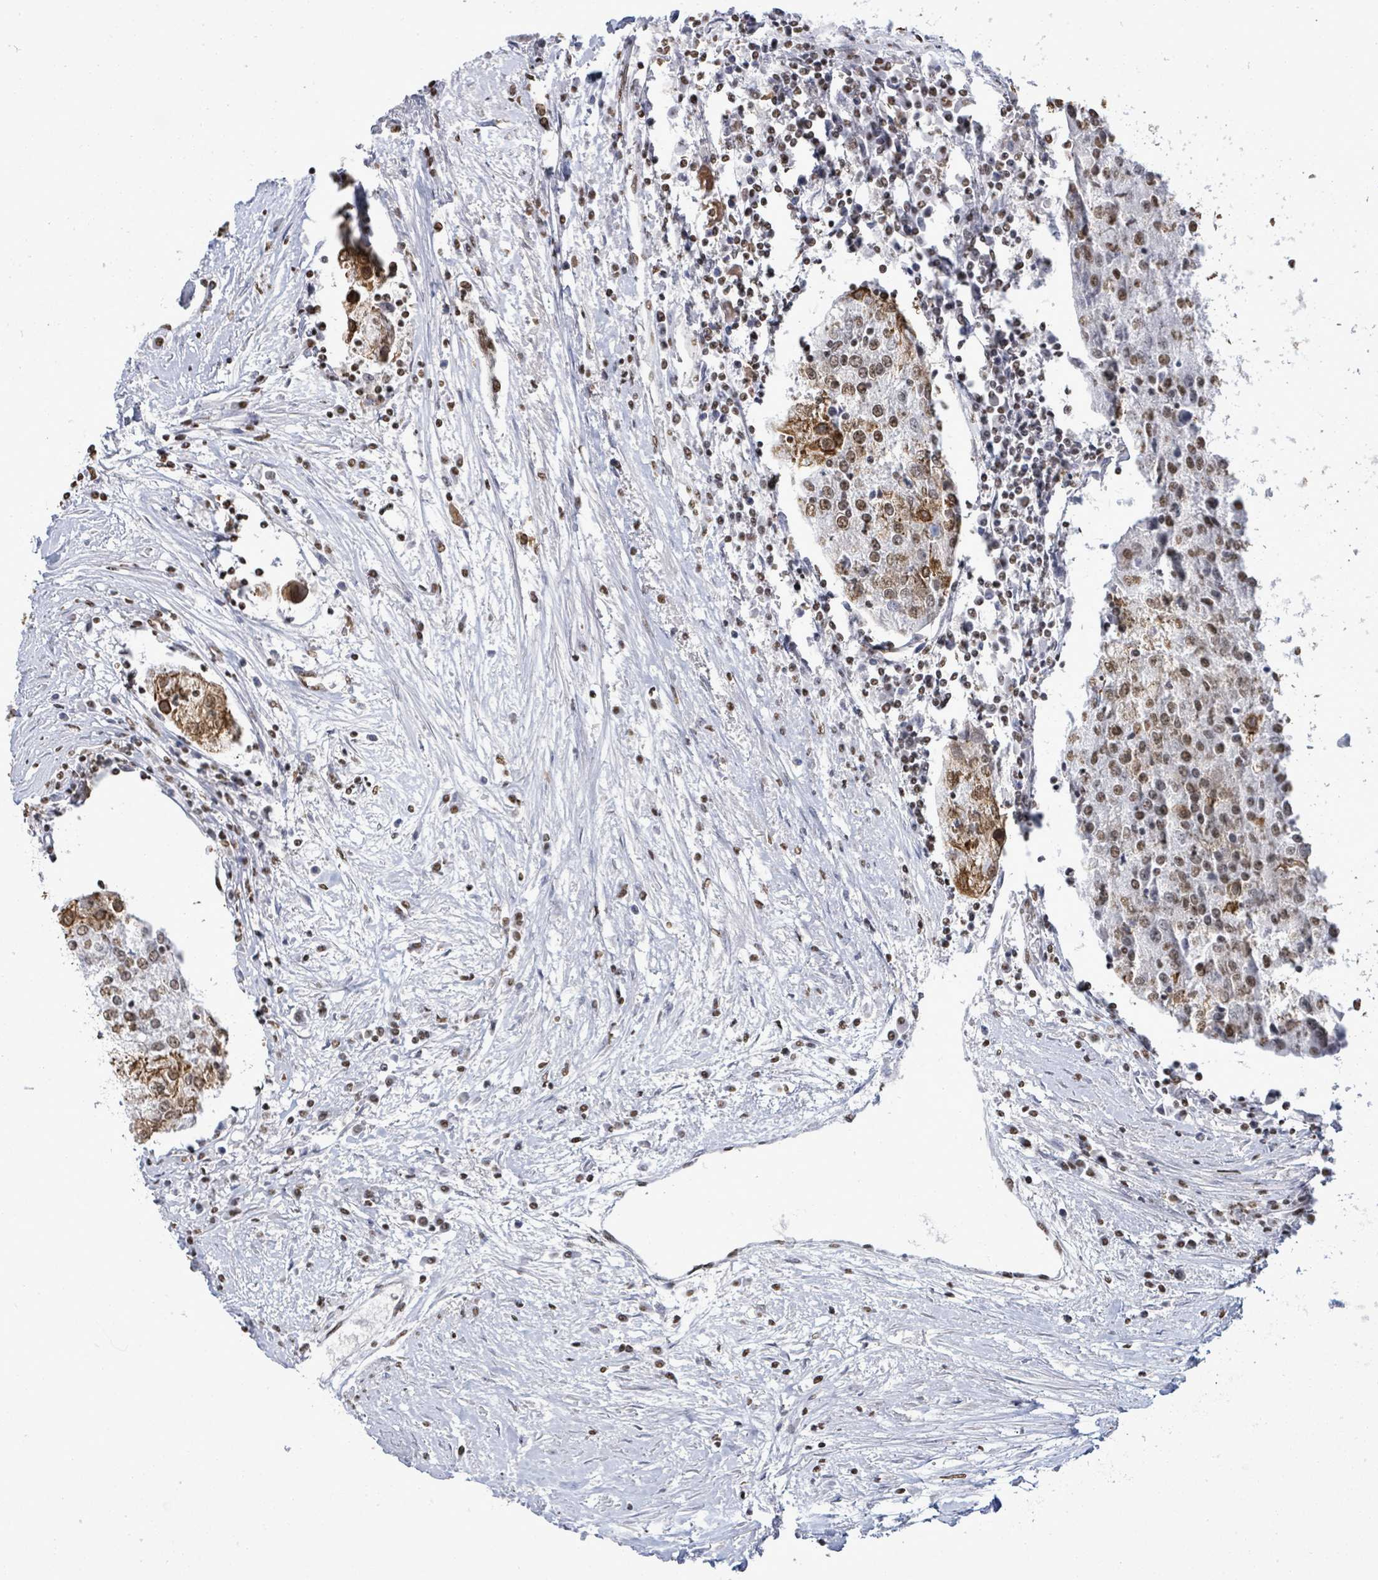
{"staining": {"intensity": "moderate", "quantity": "25%-75%", "location": "cytoplasmic/membranous,nuclear"}, "tissue": "urothelial cancer", "cell_type": "Tumor cells", "image_type": "cancer", "snomed": [{"axis": "morphology", "description": "Urothelial carcinoma, High grade"}, {"axis": "topography", "description": "Urinary bladder"}], "caption": "There is medium levels of moderate cytoplasmic/membranous and nuclear positivity in tumor cells of high-grade urothelial carcinoma, as demonstrated by immunohistochemical staining (brown color).", "gene": "SAMD14", "patient": {"sex": "female", "age": 85}}